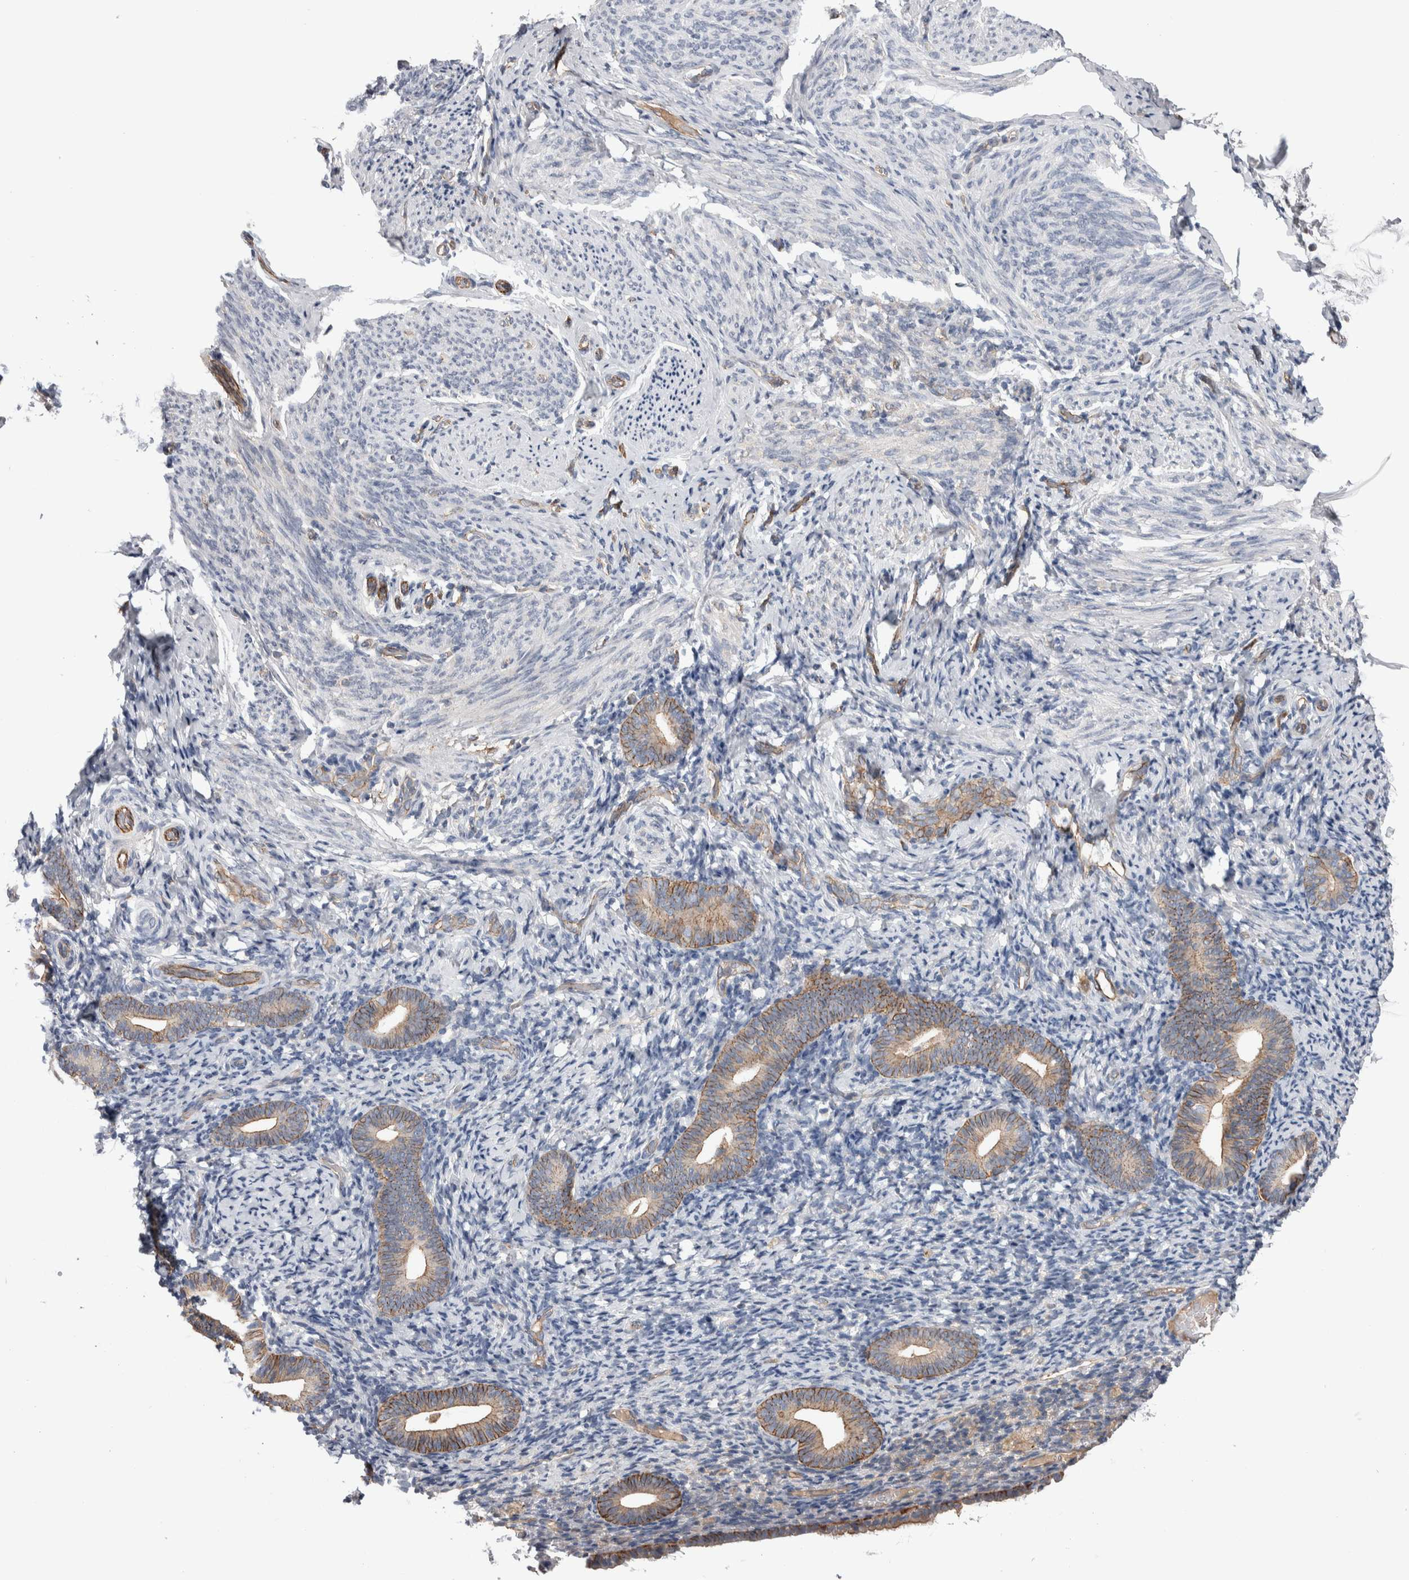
{"staining": {"intensity": "weak", "quantity": "<25%", "location": "cytoplasmic/membranous"}, "tissue": "endometrium", "cell_type": "Cells in endometrial stroma", "image_type": "normal", "snomed": [{"axis": "morphology", "description": "Normal tissue, NOS"}, {"axis": "topography", "description": "Endometrium"}], "caption": "IHC of benign human endometrium shows no positivity in cells in endometrial stroma.", "gene": "LIMA1", "patient": {"sex": "female", "age": 51}}